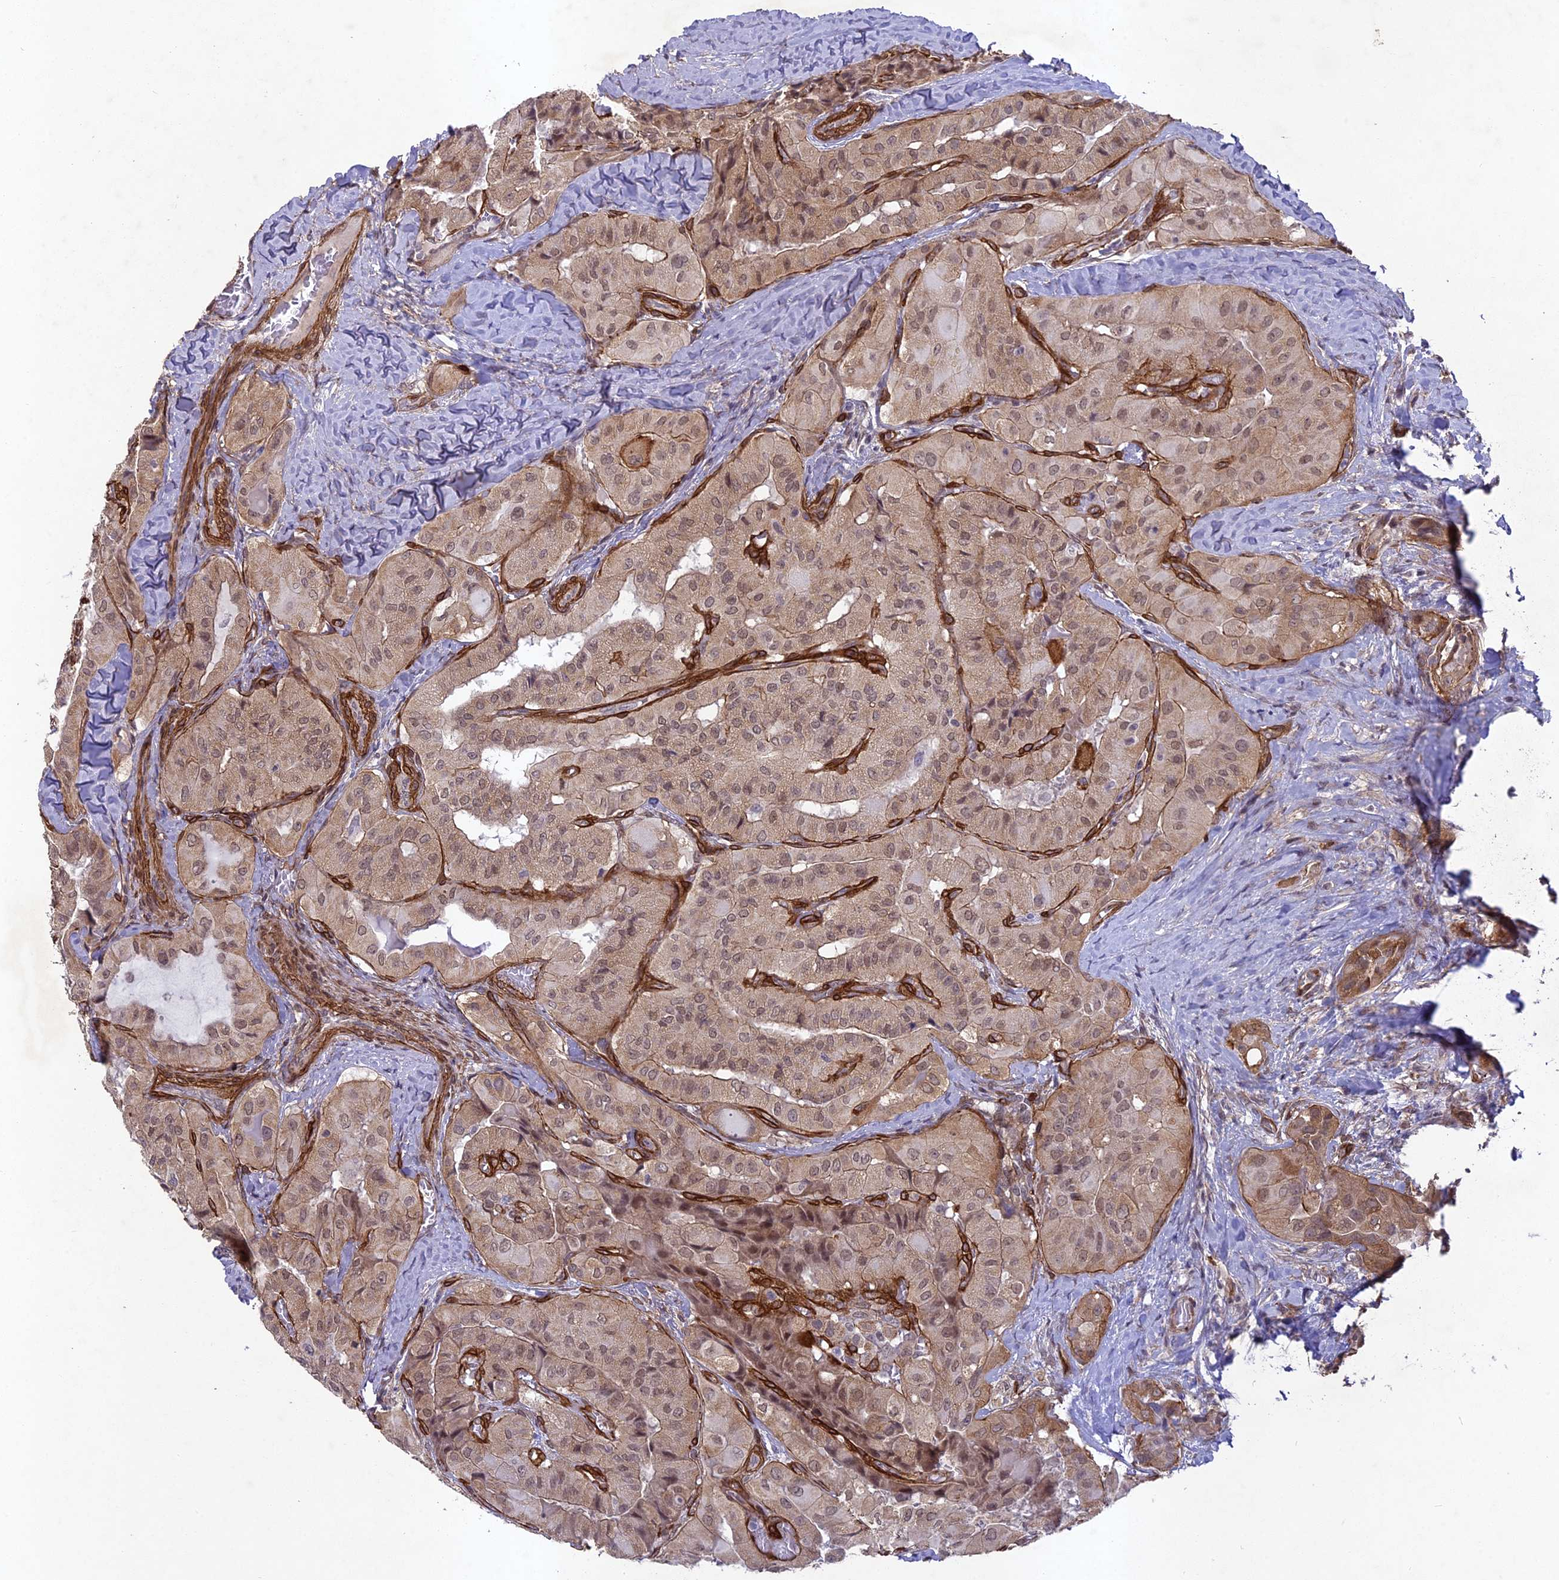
{"staining": {"intensity": "weak", "quantity": ">75%", "location": "cytoplasmic/membranous,nuclear"}, "tissue": "thyroid cancer", "cell_type": "Tumor cells", "image_type": "cancer", "snomed": [{"axis": "morphology", "description": "Normal tissue, NOS"}, {"axis": "morphology", "description": "Papillary adenocarcinoma, NOS"}, {"axis": "topography", "description": "Thyroid gland"}], "caption": "The micrograph displays staining of thyroid cancer (papillary adenocarcinoma), revealing weak cytoplasmic/membranous and nuclear protein expression (brown color) within tumor cells.", "gene": "TNS1", "patient": {"sex": "female", "age": 59}}